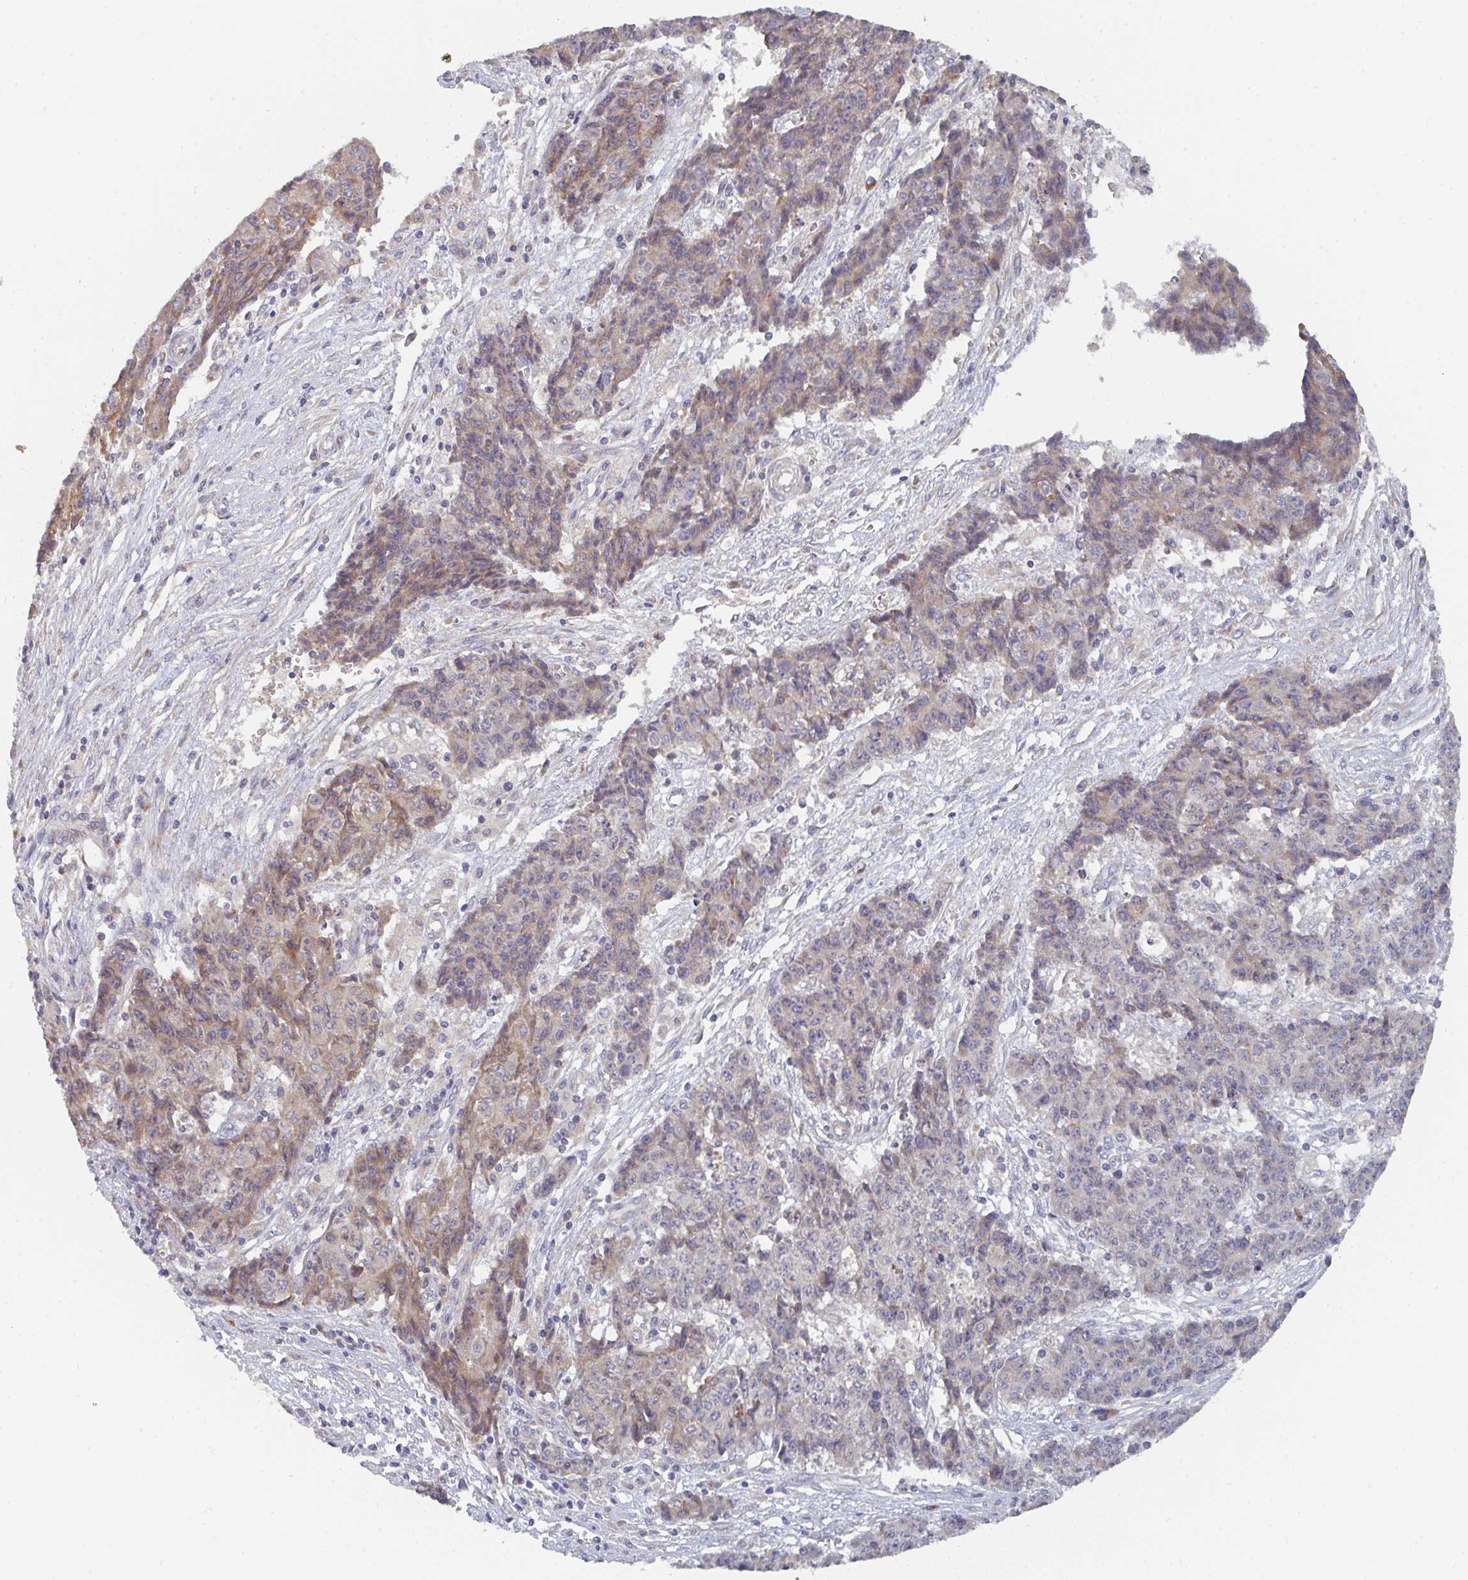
{"staining": {"intensity": "weak", "quantity": "25%-75%", "location": "cytoplasmic/membranous"}, "tissue": "ovarian cancer", "cell_type": "Tumor cells", "image_type": "cancer", "snomed": [{"axis": "morphology", "description": "Carcinoma, endometroid"}, {"axis": "topography", "description": "Ovary"}], "caption": "Protein expression by immunohistochemistry (IHC) reveals weak cytoplasmic/membranous expression in about 25%-75% of tumor cells in ovarian cancer (endometroid carcinoma).", "gene": "ELOVL1", "patient": {"sex": "female", "age": 42}}